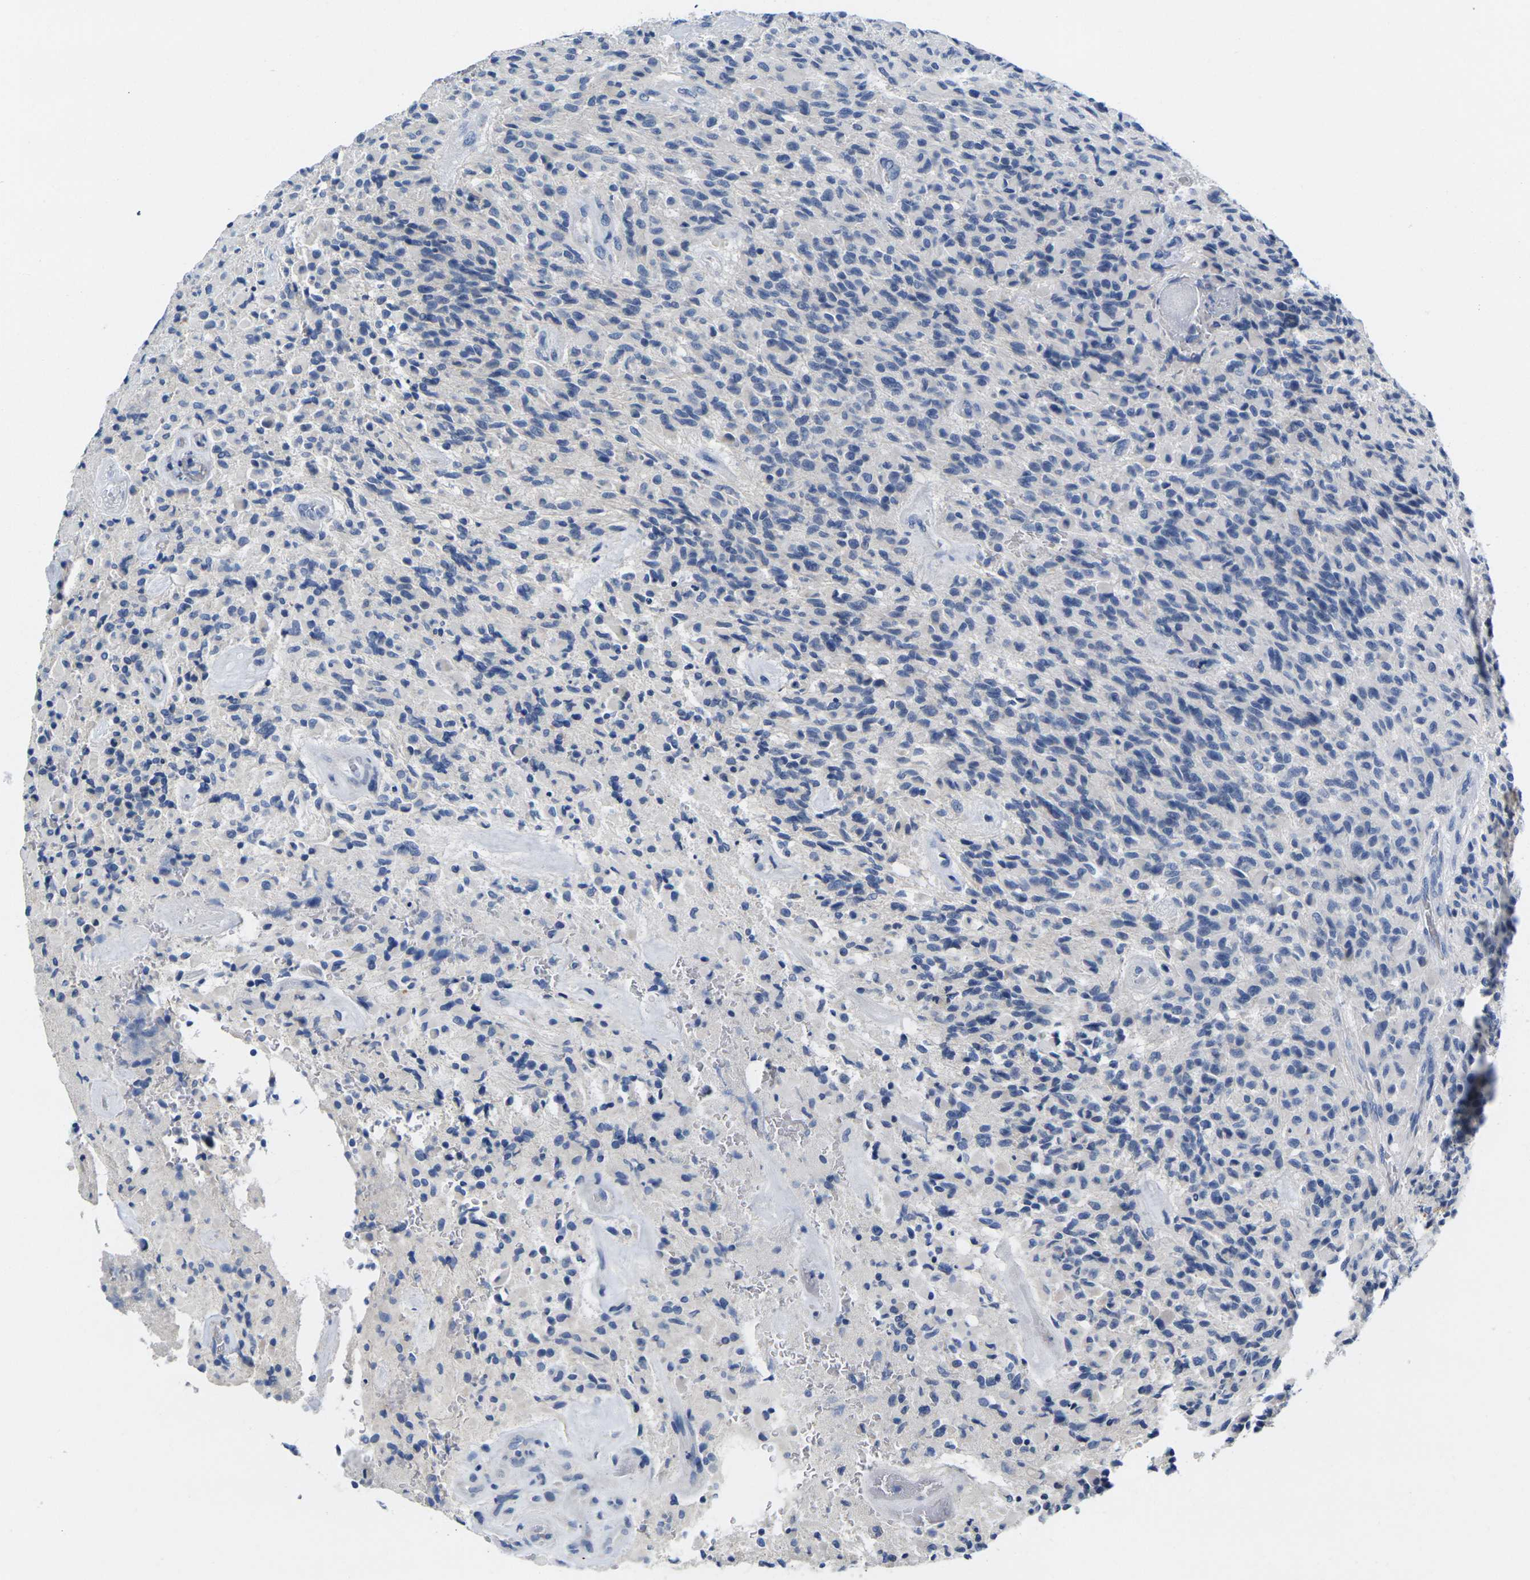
{"staining": {"intensity": "negative", "quantity": "none", "location": "none"}, "tissue": "glioma", "cell_type": "Tumor cells", "image_type": "cancer", "snomed": [{"axis": "morphology", "description": "Glioma, malignant, High grade"}, {"axis": "topography", "description": "Brain"}], "caption": "Photomicrograph shows no protein expression in tumor cells of glioma tissue.", "gene": "NOCT", "patient": {"sex": "male", "age": 71}}